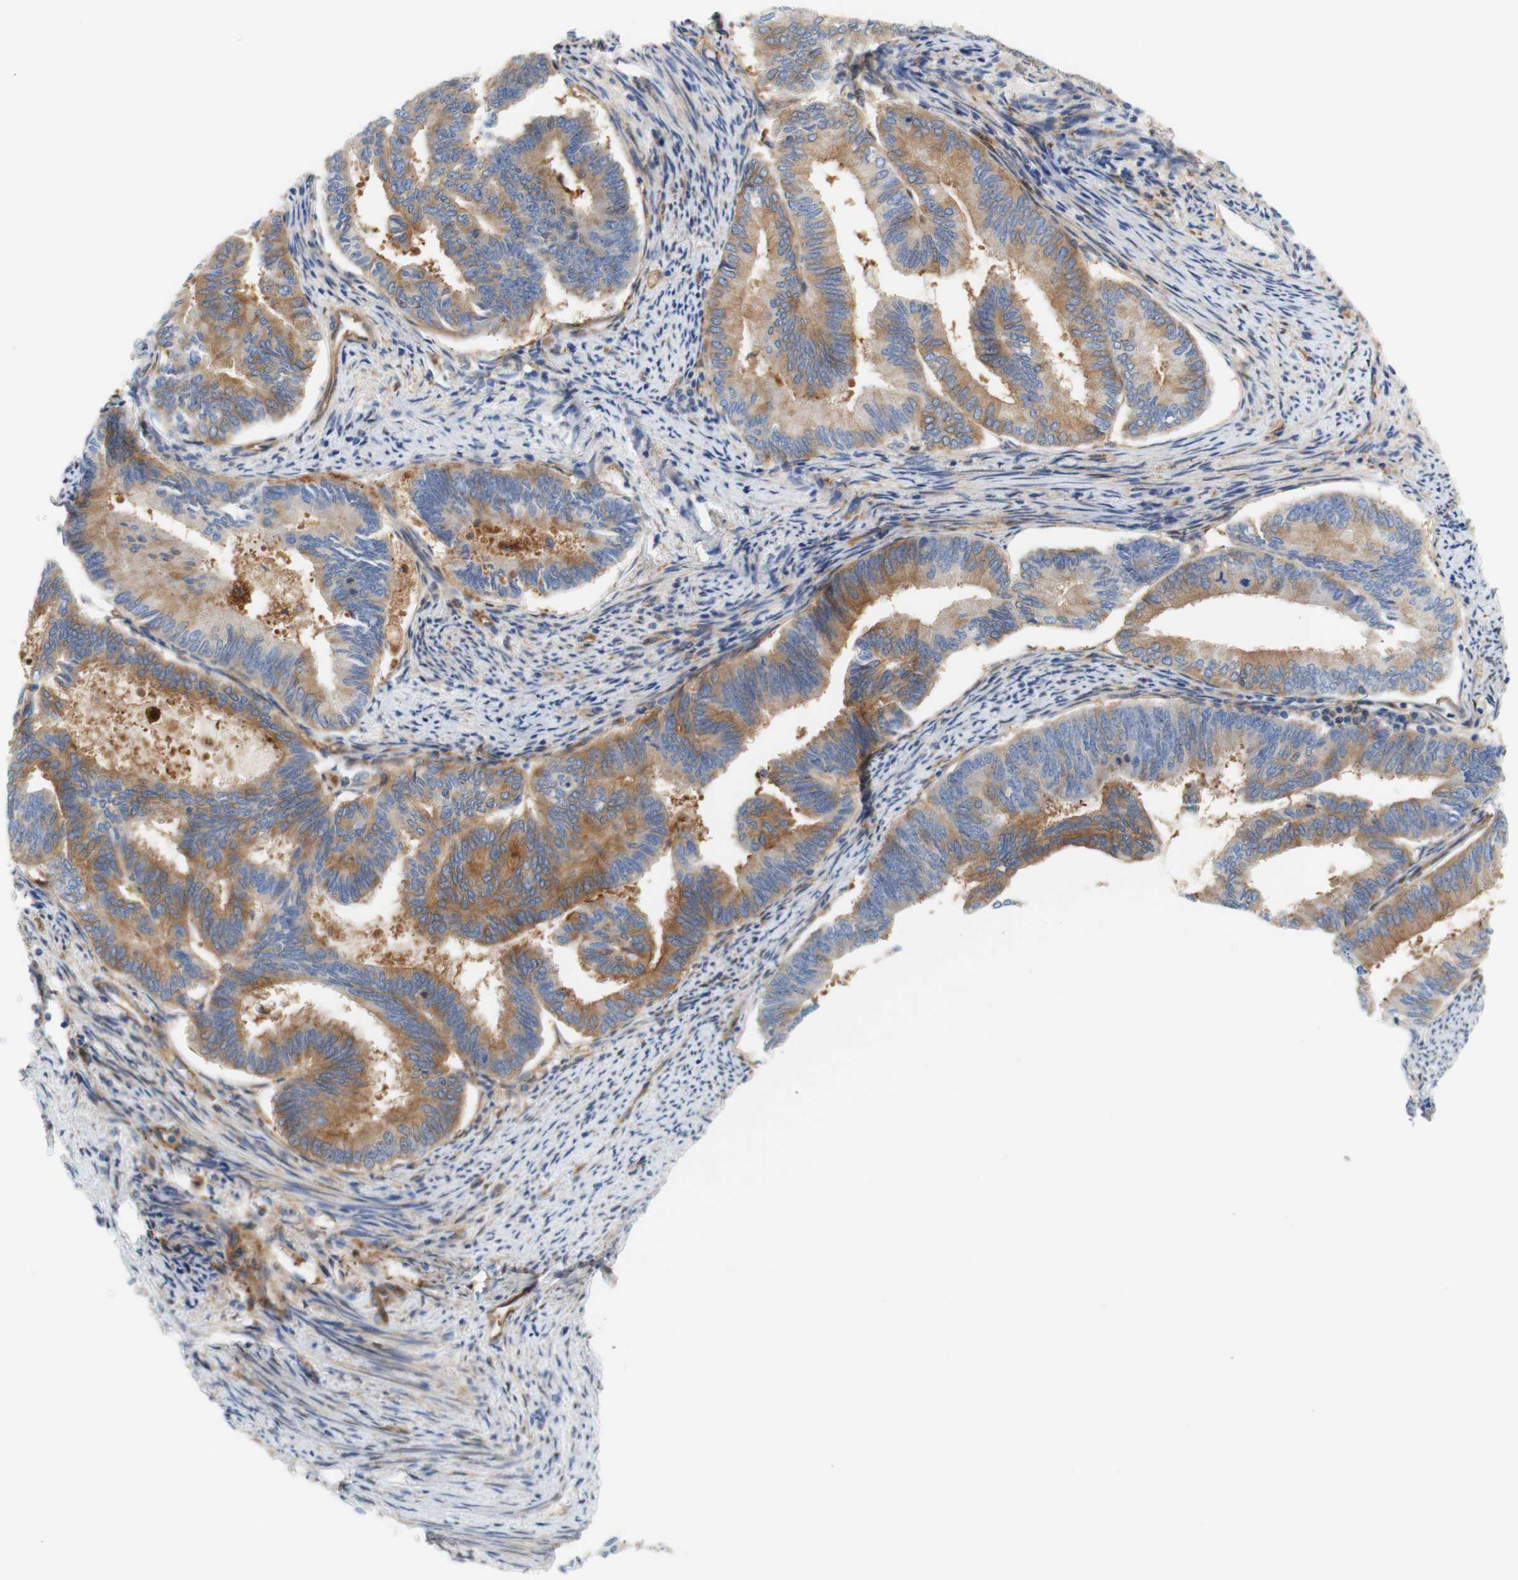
{"staining": {"intensity": "moderate", "quantity": "25%-75%", "location": "cytoplasmic/membranous"}, "tissue": "endometrial cancer", "cell_type": "Tumor cells", "image_type": "cancer", "snomed": [{"axis": "morphology", "description": "Adenocarcinoma, NOS"}, {"axis": "topography", "description": "Endometrium"}], "caption": "Adenocarcinoma (endometrial) stained for a protein (brown) shows moderate cytoplasmic/membranous positive expression in about 25%-75% of tumor cells.", "gene": "STOM", "patient": {"sex": "female", "age": 86}}